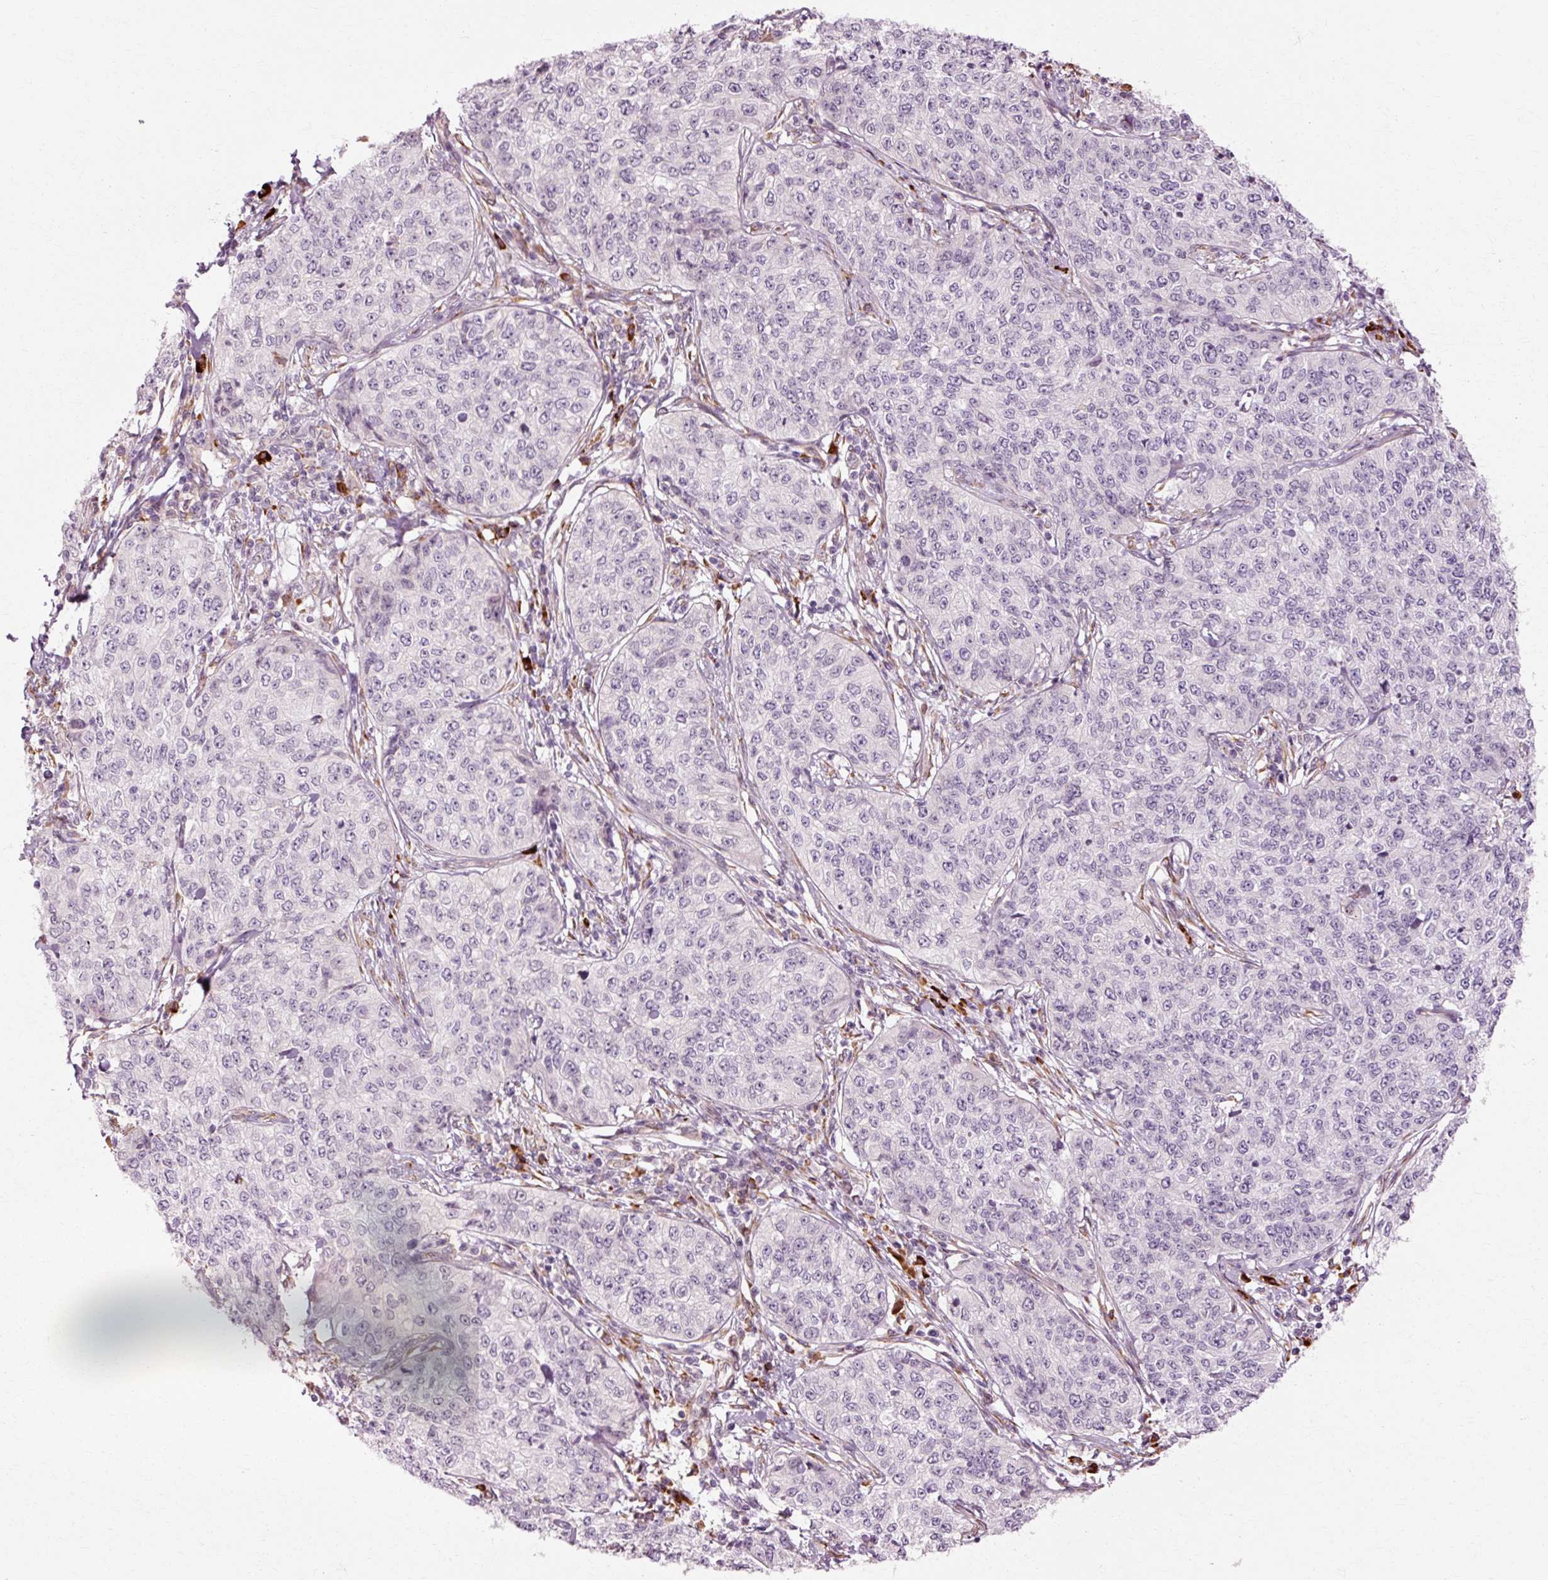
{"staining": {"intensity": "negative", "quantity": "none", "location": "none"}, "tissue": "cervical cancer", "cell_type": "Tumor cells", "image_type": "cancer", "snomed": [{"axis": "morphology", "description": "Squamous cell carcinoma, NOS"}, {"axis": "topography", "description": "Cervix"}], "caption": "Human cervical cancer (squamous cell carcinoma) stained for a protein using IHC demonstrates no expression in tumor cells.", "gene": "RGPD5", "patient": {"sex": "female", "age": 35}}